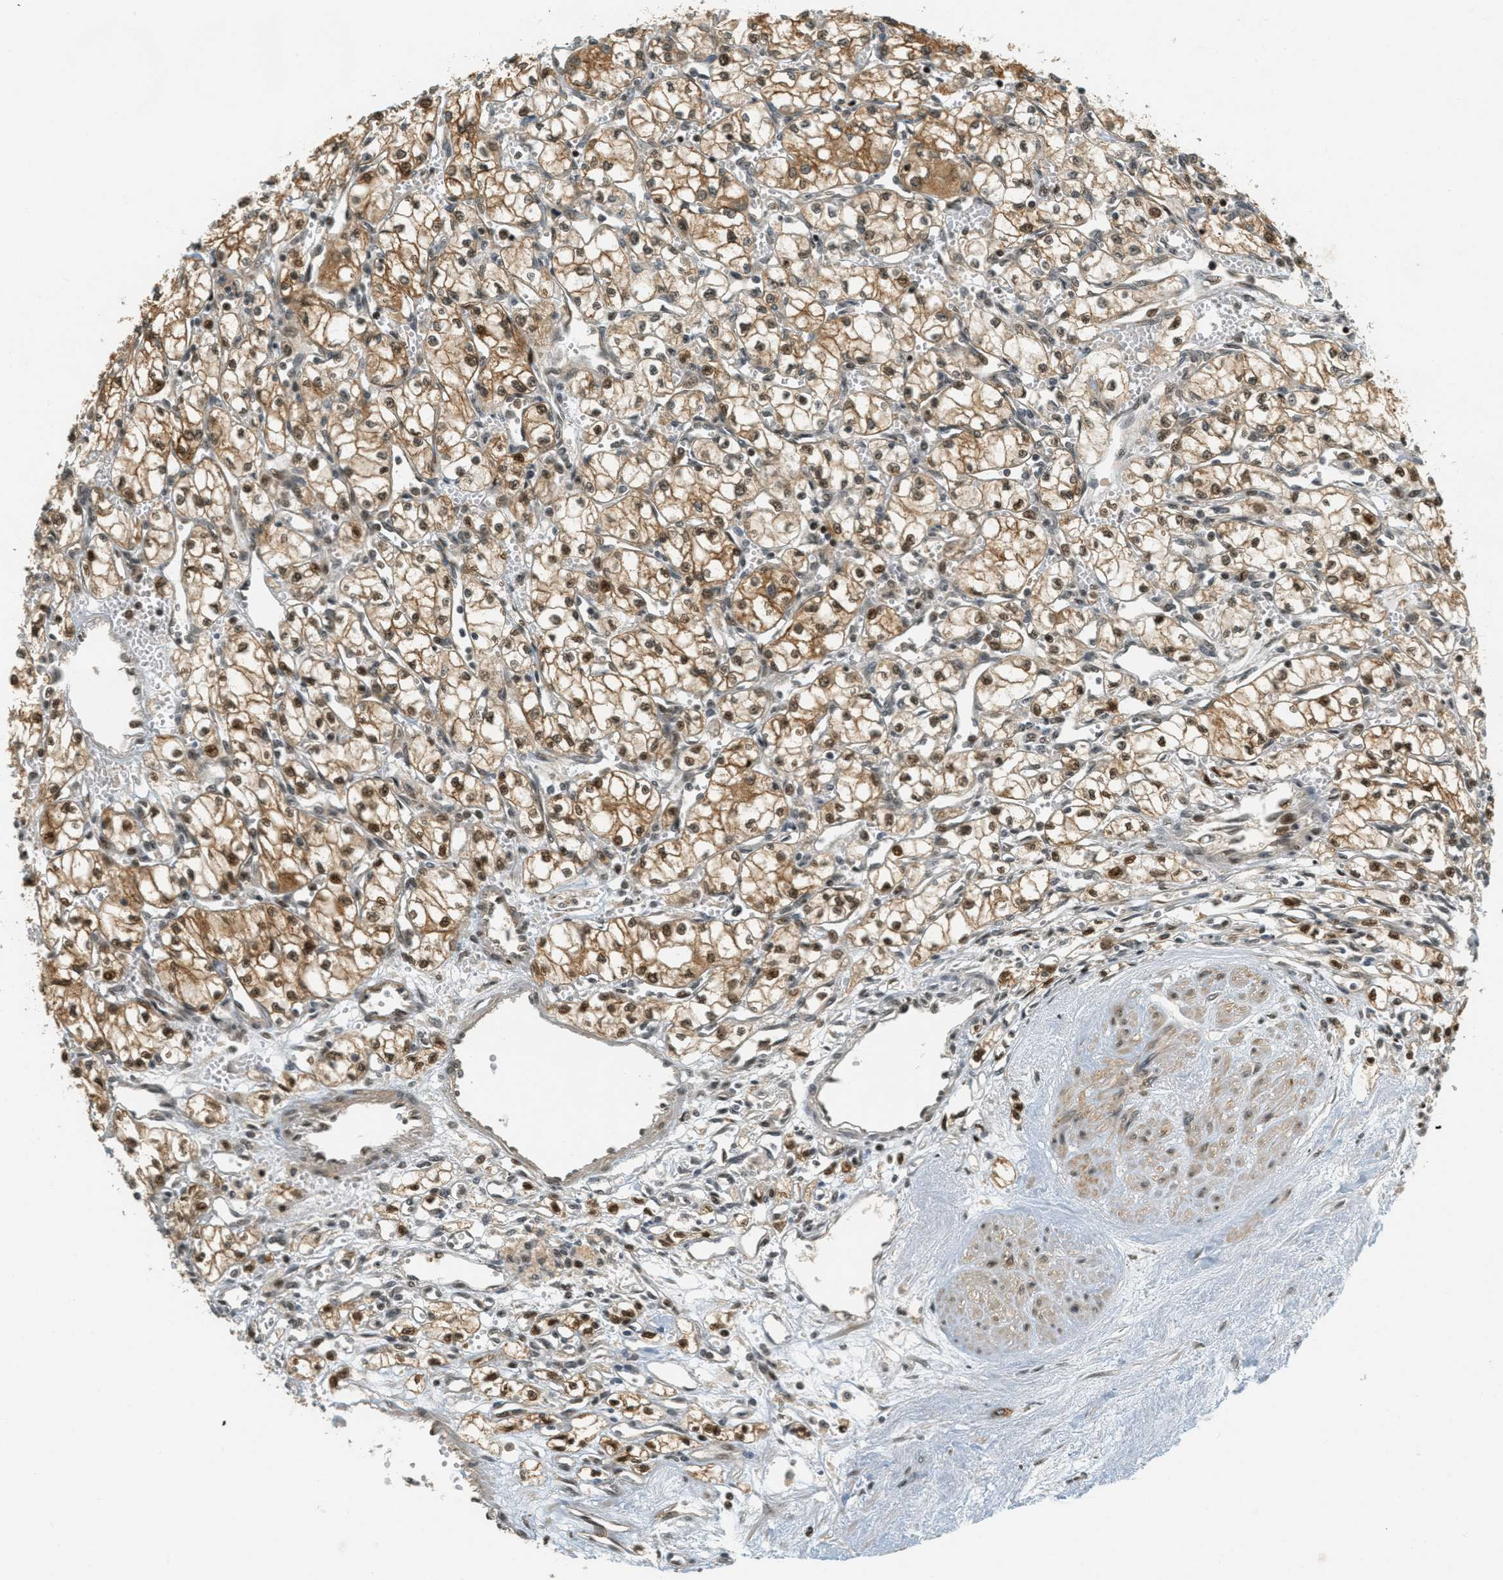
{"staining": {"intensity": "strong", "quantity": ">75%", "location": "cytoplasmic/membranous,nuclear"}, "tissue": "renal cancer", "cell_type": "Tumor cells", "image_type": "cancer", "snomed": [{"axis": "morphology", "description": "Normal tissue, NOS"}, {"axis": "morphology", "description": "Adenocarcinoma, NOS"}, {"axis": "topography", "description": "Kidney"}], "caption": "Immunohistochemical staining of renal cancer (adenocarcinoma) shows high levels of strong cytoplasmic/membranous and nuclear protein positivity in approximately >75% of tumor cells.", "gene": "FOXM1", "patient": {"sex": "male", "age": 59}}